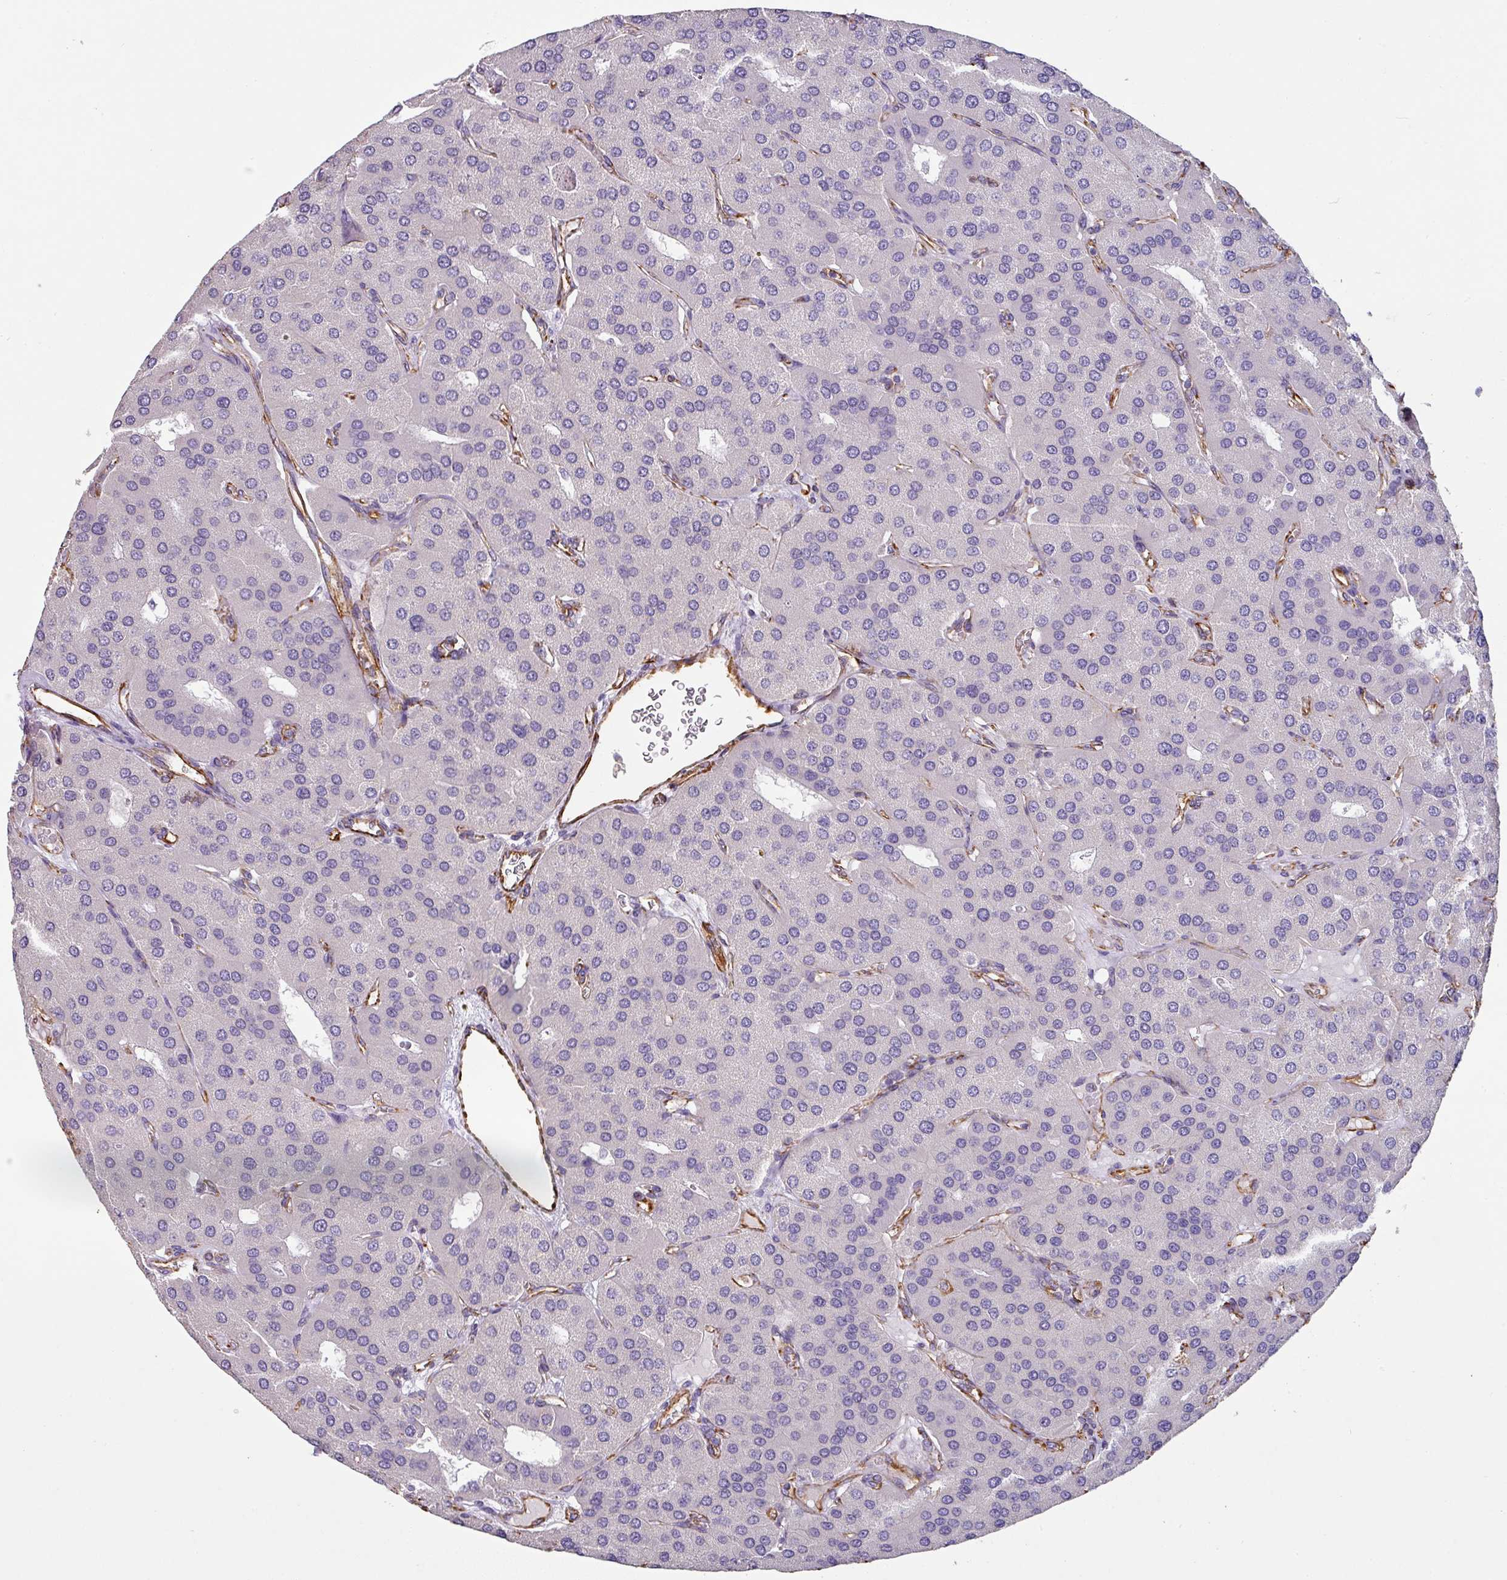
{"staining": {"intensity": "negative", "quantity": "none", "location": "none"}, "tissue": "parathyroid gland", "cell_type": "Glandular cells", "image_type": "normal", "snomed": [{"axis": "morphology", "description": "Normal tissue, NOS"}, {"axis": "morphology", "description": "Adenoma, NOS"}, {"axis": "topography", "description": "Parathyroid gland"}], "caption": "Protein analysis of benign parathyroid gland reveals no significant staining in glandular cells. Brightfield microscopy of immunohistochemistry stained with DAB (brown) and hematoxylin (blue), captured at high magnification.", "gene": "ZNF280C", "patient": {"sex": "female", "age": 86}}